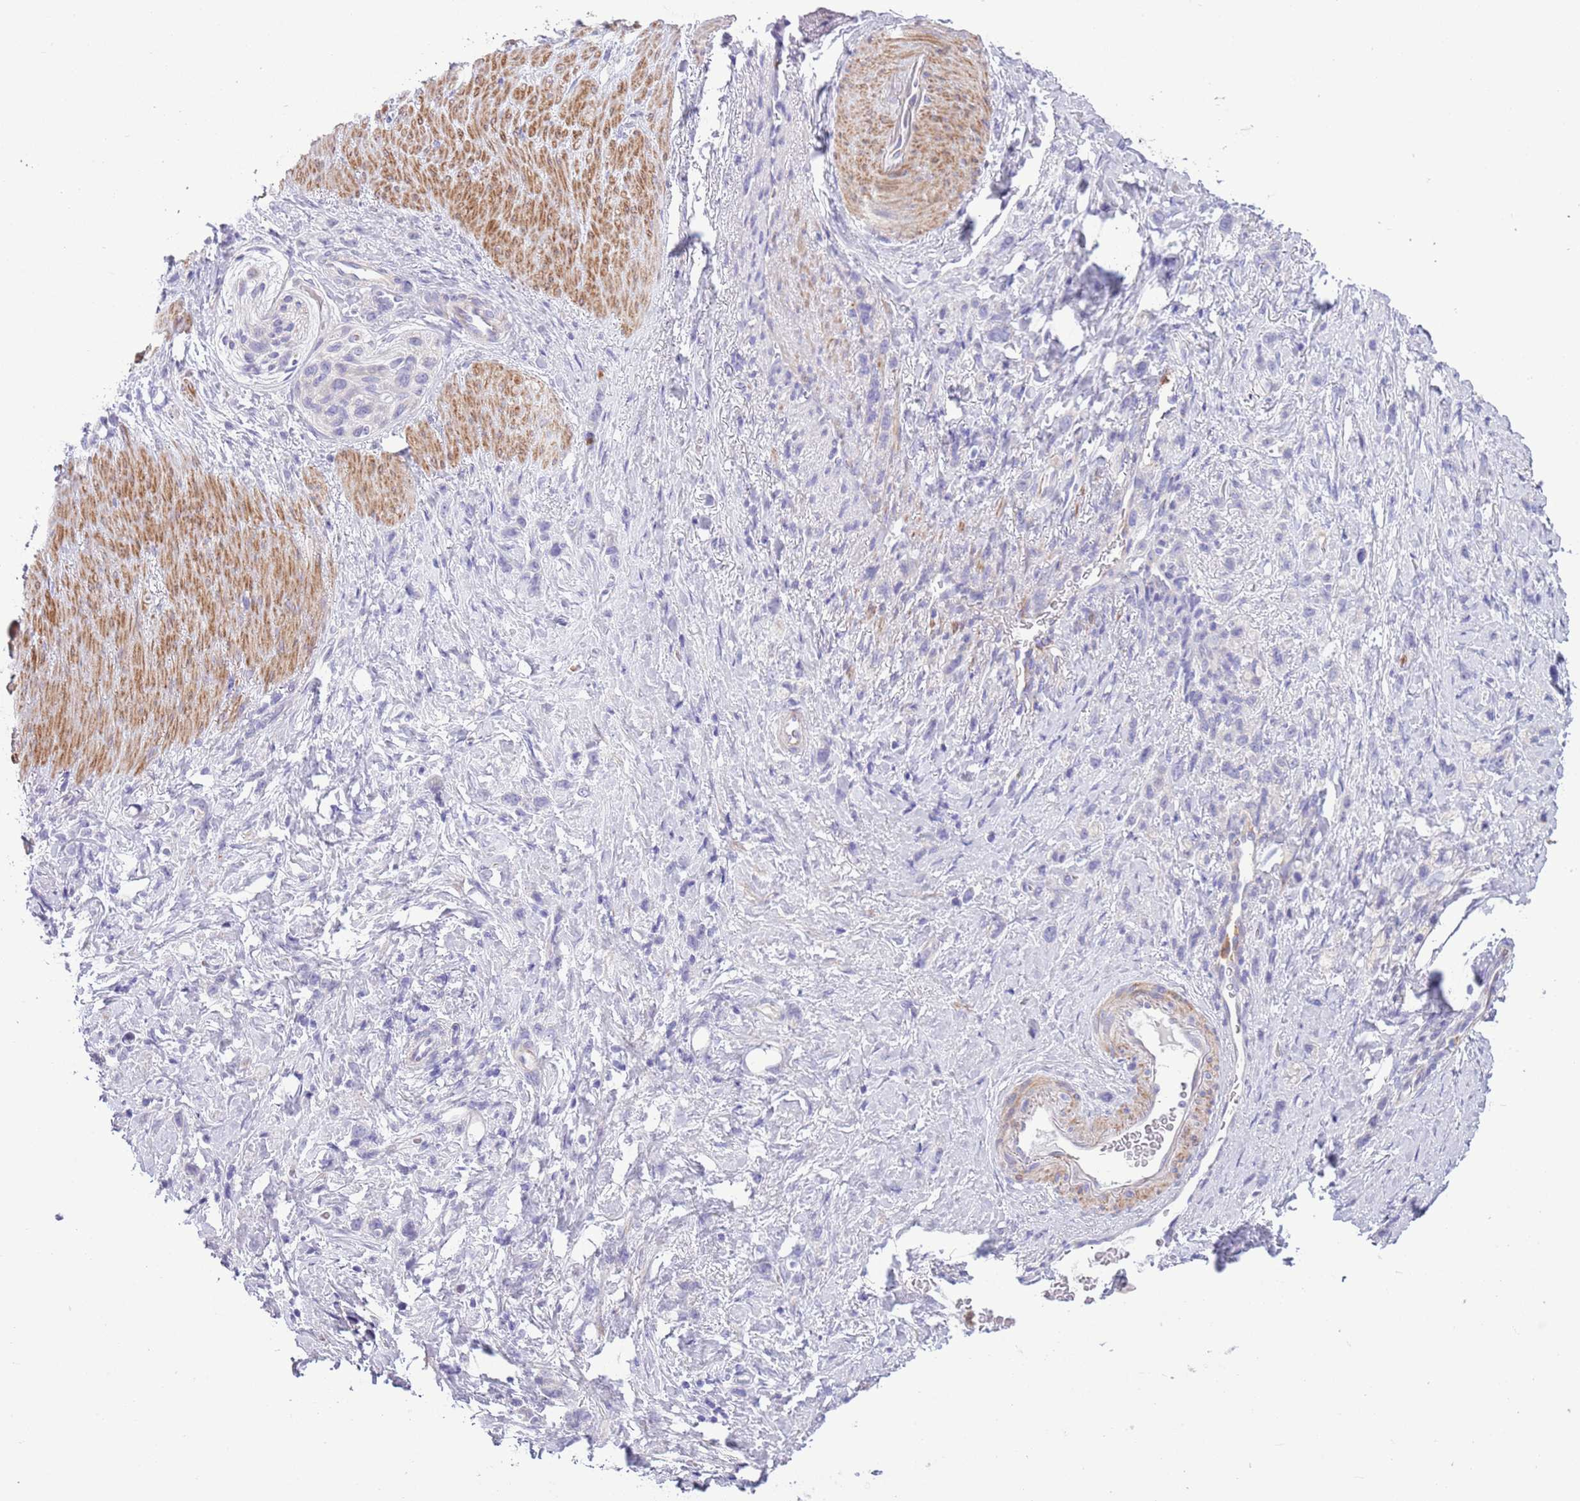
{"staining": {"intensity": "negative", "quantity": "none", "location": "none"}, "tissue": "stomach cancer", "cell_type": "Tumor cells", "image_type": "cancer", "snomed": [{"axis": "morphology", "description": "Adenocarcinoma, NOS"}, {"axis": "topography", "description": "Stomach"}], "caption": "Immunohistochemistry (IHC) image of neoplastic tissue: human stomach cancer stained with DAB (3,3'-diaminobenzidine) exhibits no significant protein positivity in tumor cells.", "gene": "OR6M1", "patient": {"sex": "female", "age": 65}}